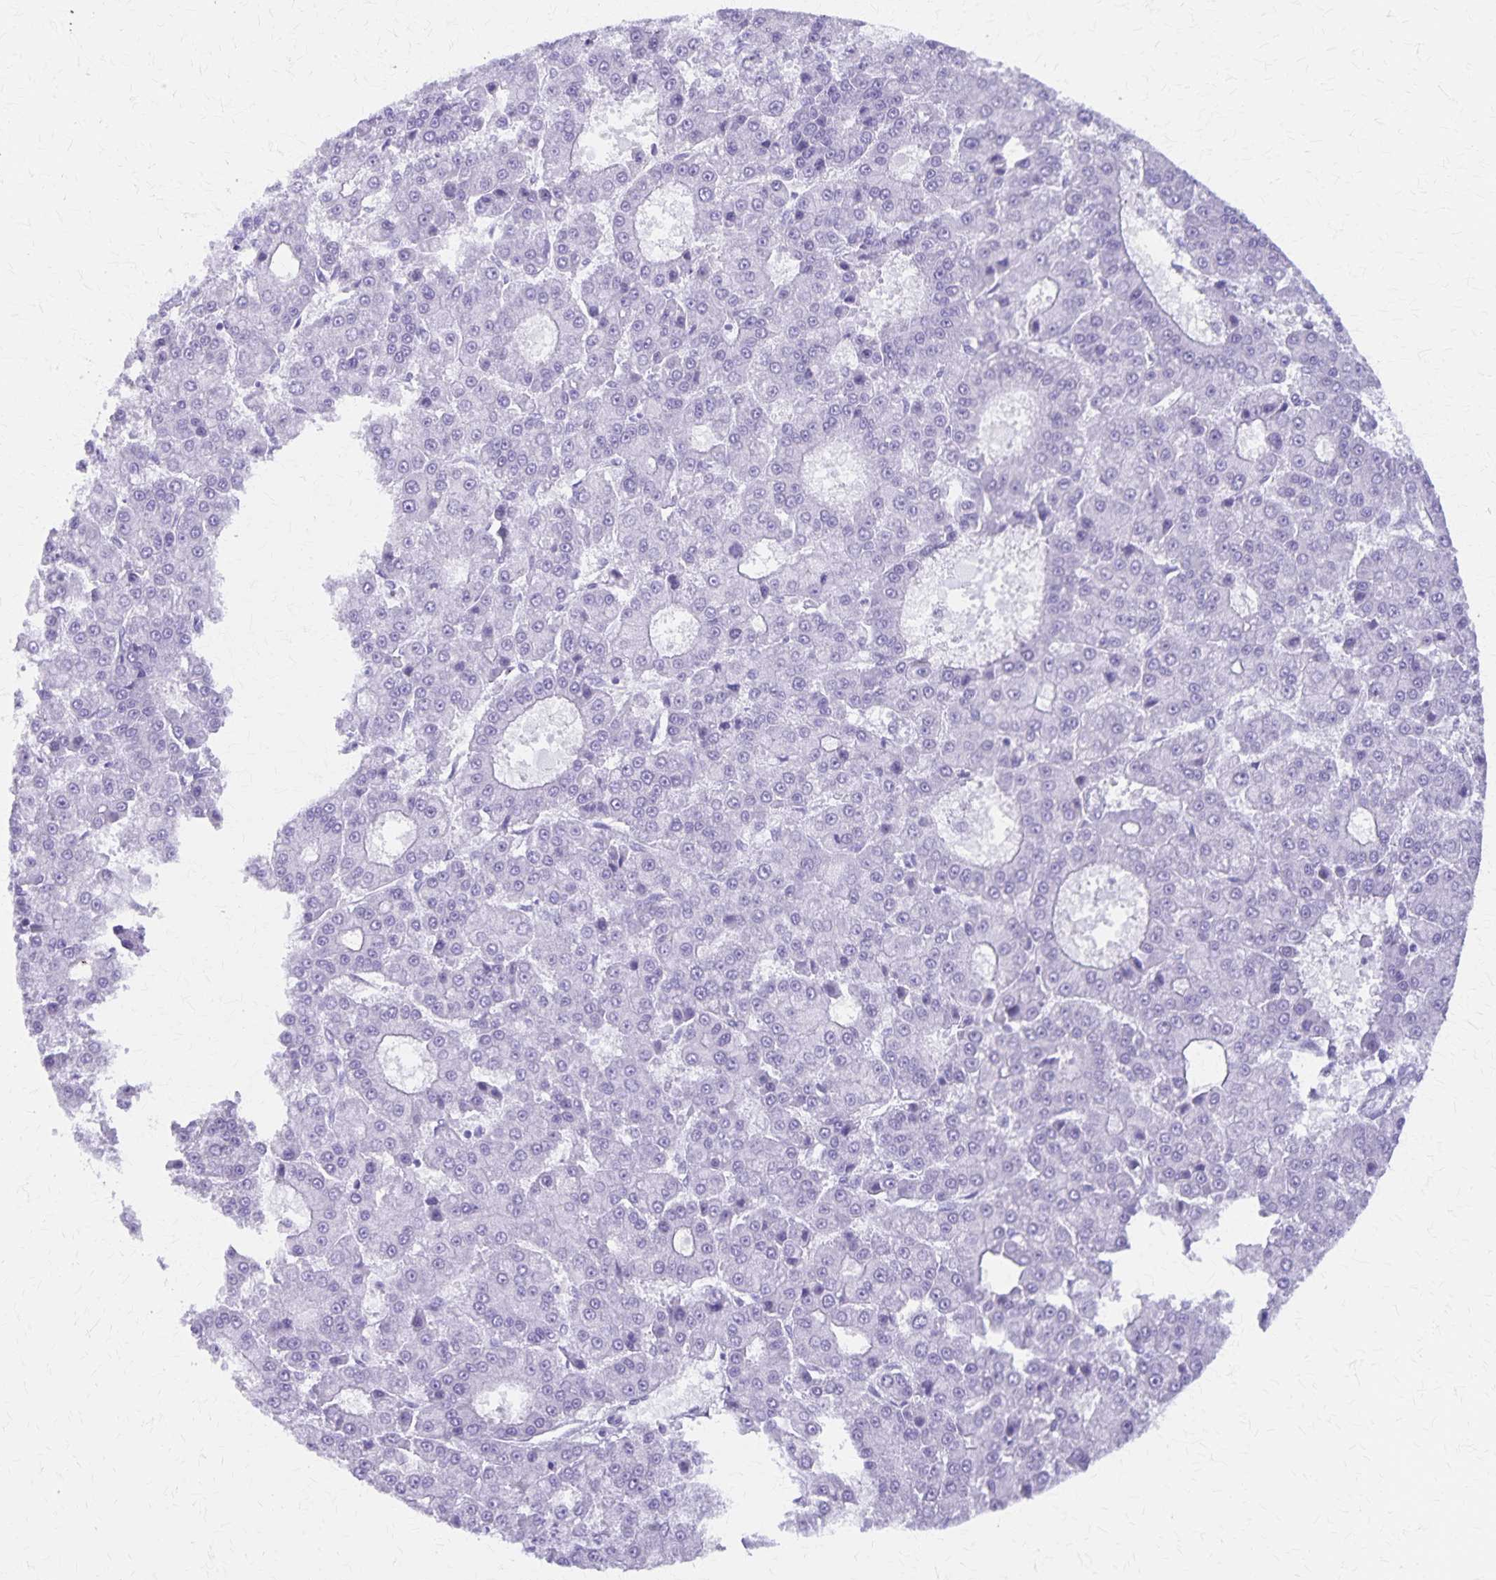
{"staining": {"intensity": "negative", "quantity": "none", "location": "none"}, "tissue": "liver cancer", "cell_type": "Tumor cells", "image_type": "cancer", "snomed": [{"axis": "morphology", "description": "Carcinoma, Hepatocellular, NOS"}, {"axis": "topography", "description": "Liver"}], "caption": "The immunohistochemistry image has no significant expression in tumor cells of liver cancer (hepatocellular carcinoma) tissue. Brightfield microscopy of immunohistochemistry (IHC) stained with DAB (3,3'-diaminobenzidine) (brown) and hematoxylin (blue), captured at high magnification.", "gene": "DEFA5", "patient": {"sex": "male", "age": 70}}